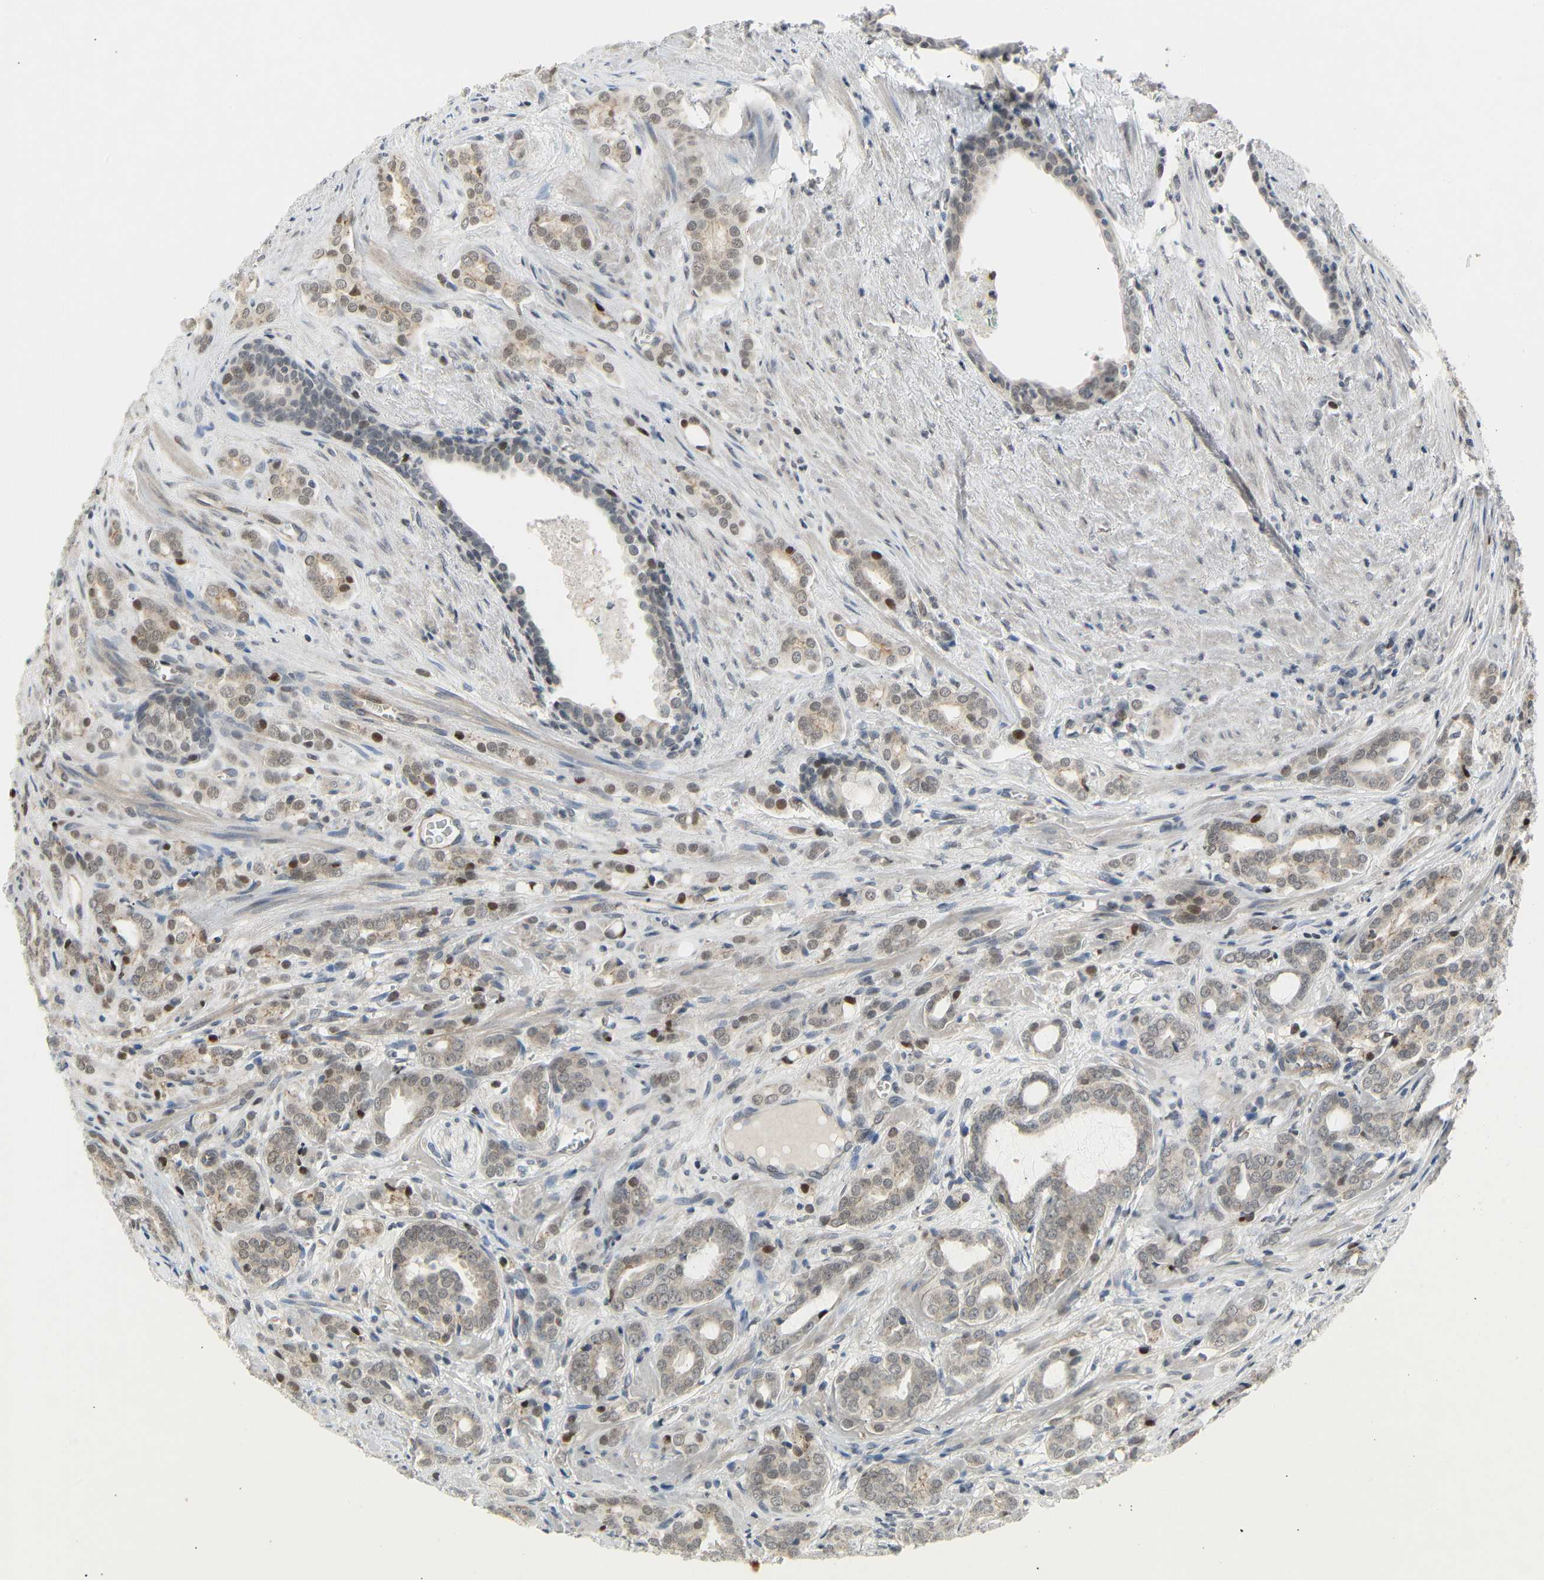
{"staining": {"intensity": "weak", "quantity": ">75%", "location": "cytoplasmic/membranous,nuclear"}, "tissue": "prostate cancer", "cell_type": "Tumor cells", "image_type": "cancer", "snomed": [{"axis": "morphology", "description": "Adenocarcinoma, High grade"}, {"axis": "topography", "description": "Prostate"}], "caption": "Prostate high-grade adenocarcinoma tissue demonstrates weak cytoplasmic/membranous and nuclear positivity in about >75% of tumor cells Using DAB (3,3'-diaminobenzidine) (brown) and hematoxylin (blue) stains, captured at high magnification using brightfield microscopy.", "gene": "IMPG2", "patient": {"sex": "male", "age": 64}}